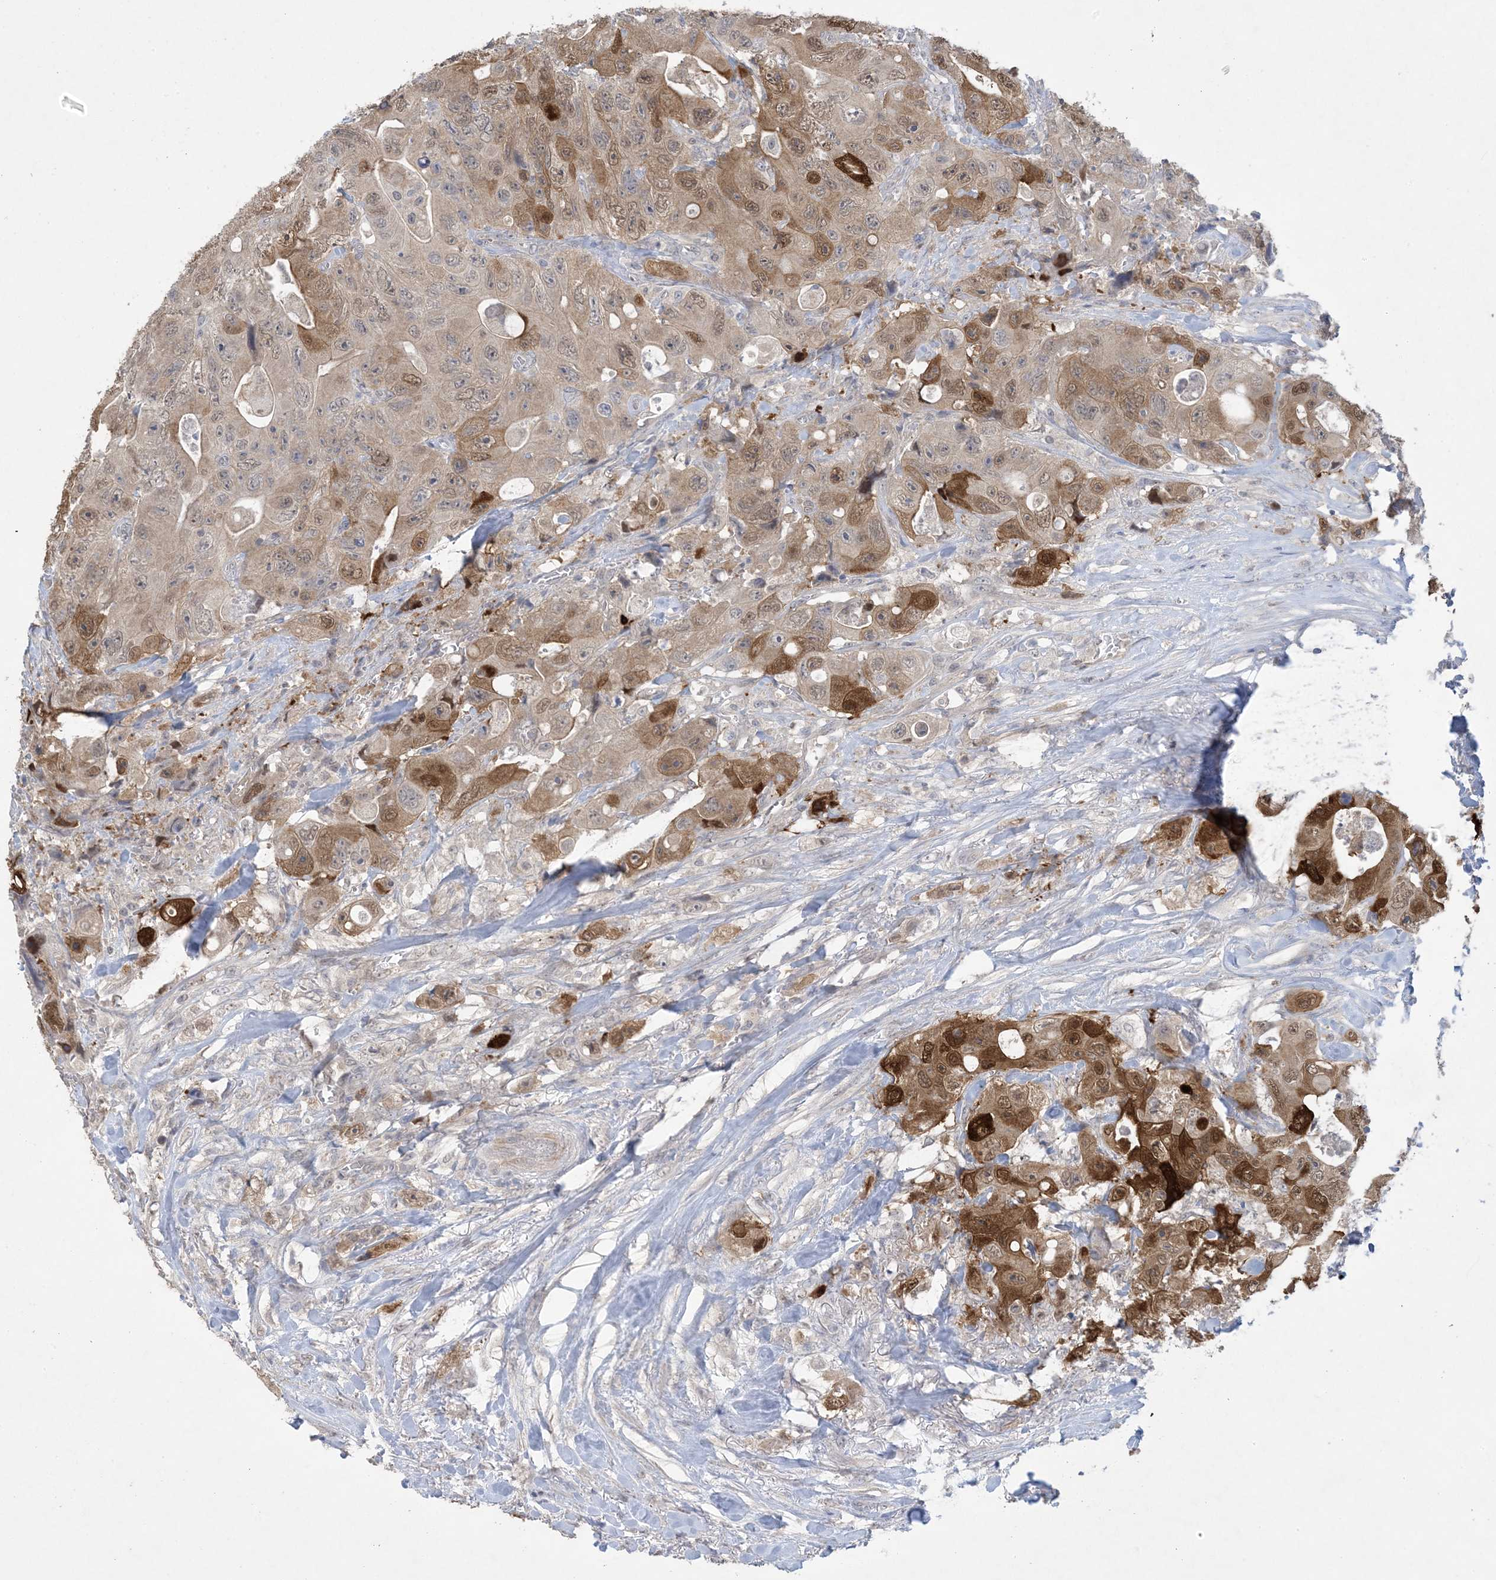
{"staining": {"intensity": "moderate", "quantity": "25%-75%", "location": "cytoplasmic/membranous,nuclear"}, "tissue": "colorectal cancer", "cell_type": "Tumor cells", "image_type": "cancer", "snomed": [{"axis": "morphology", "description": "Adenocarcinoma, NOS"}, {"axis": "topography", "description": "Colon"}], "caption": "Colorectal cancer (adenocarcinoma) tissue shows moderate cytoplasmic/membranous and nuclear staining in approximately 25%-75% of tumor cells", "gene": "HMGCS1", "patient": {"sex": "female", "age": 46}}